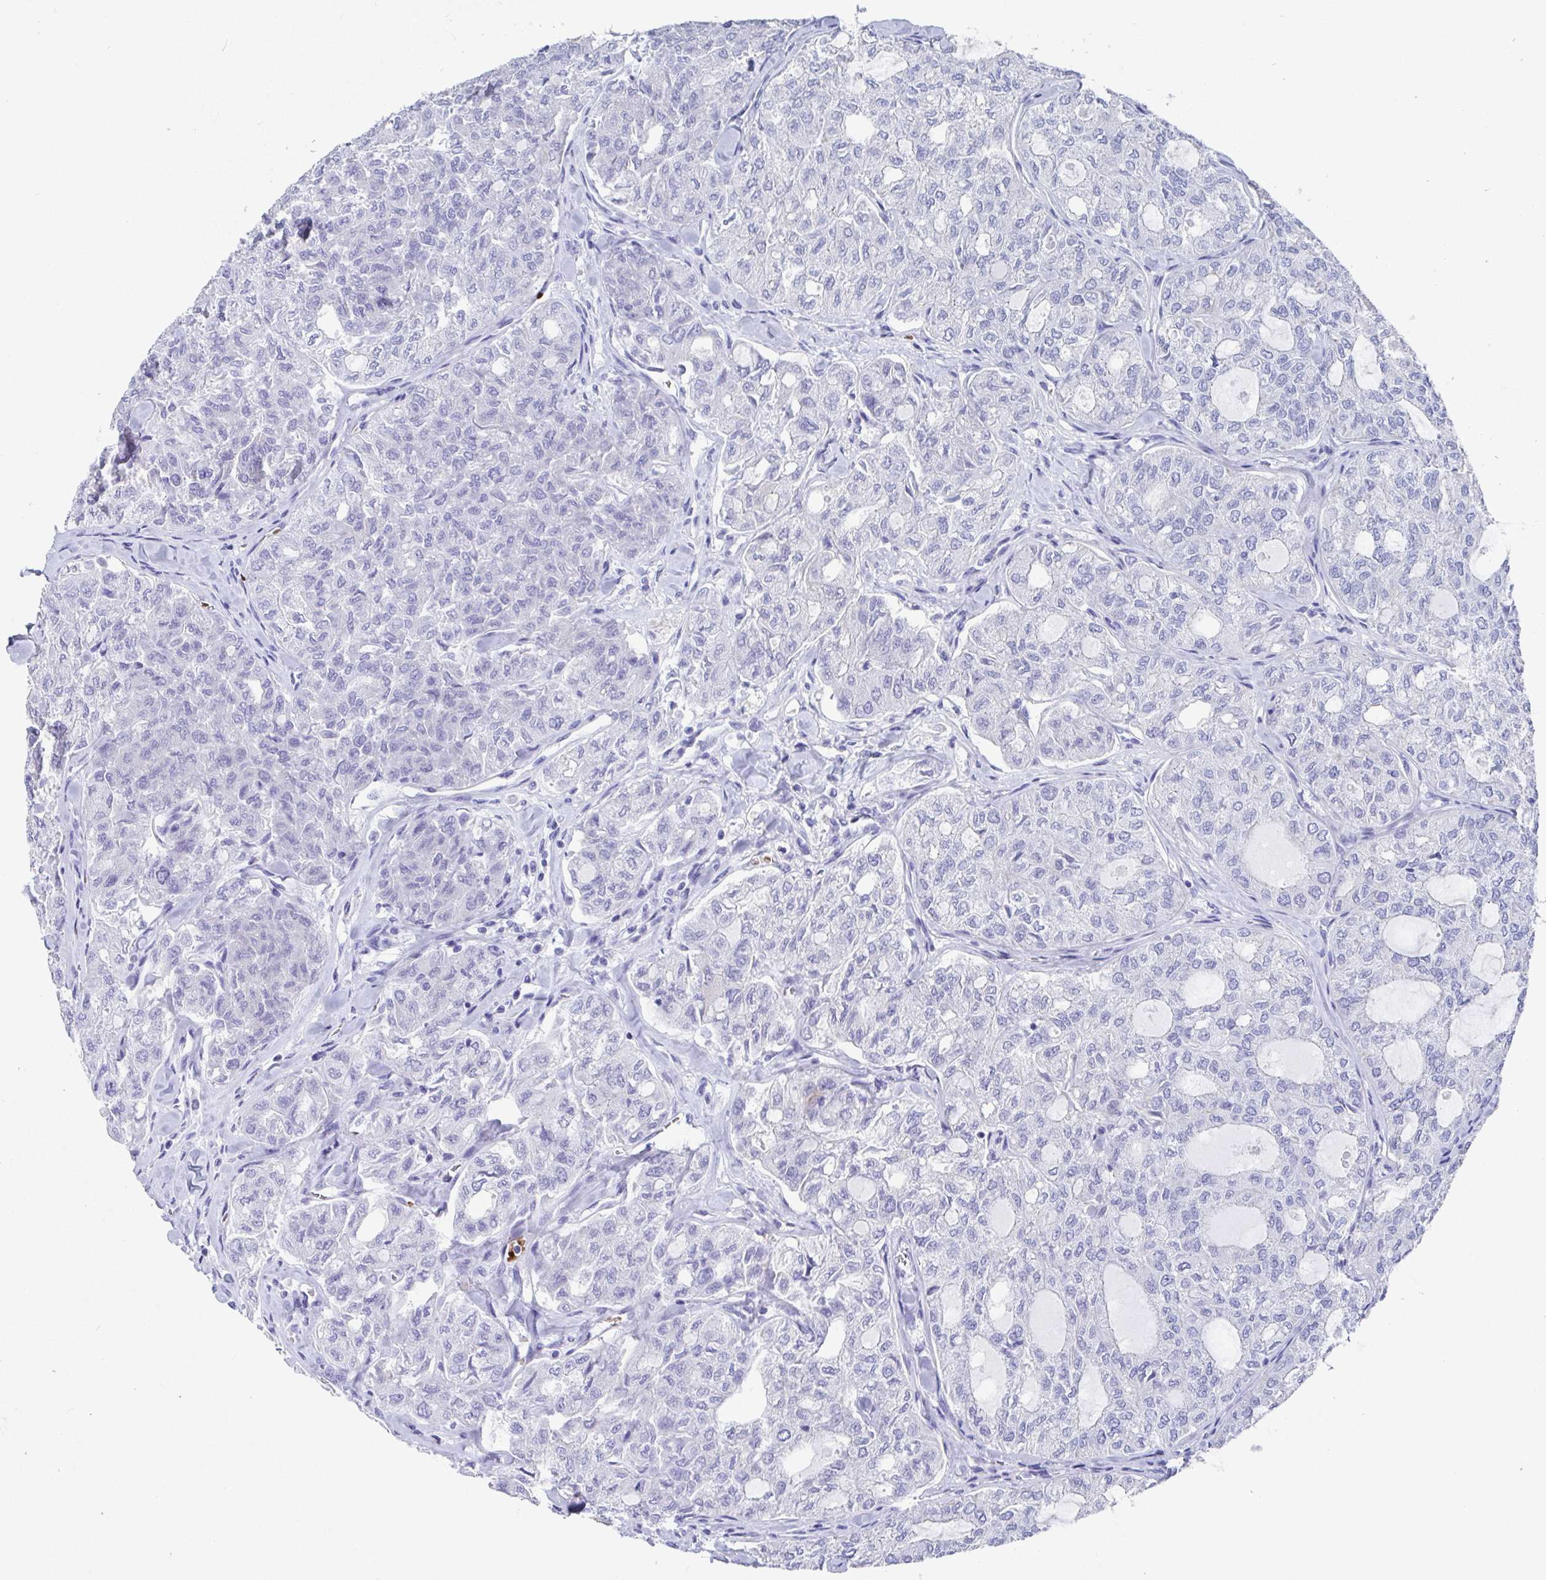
{"staining": {"intensity": "negative", "quantity": "none", "location": "none"}, "tissue": "thyroid cancer", "cell_type": "Tumor cells", "image_type": "cancer", "snomed": [{"axis": "morphology", "description": "Follicular adenoma carcinoma, NOS"}, {"axis": "topography", "description": "Thyroid gland"}], "caption": "Immunohistochemistry (IHC) histopathology image of neoplastic tissue: thyroid cancer (follicular adenoma carcinoma) stained with DAB (3,3'-diaminobenzidine) displays no significant protein expression in tumor cells. The staining is performed using DAB (3,3'-diaminobenzidine) brown chromogen with nuclei counter-stained in using hematoxylin.", "gene": "CLDN8", "patient": {"sex": "male", "age": 75}}